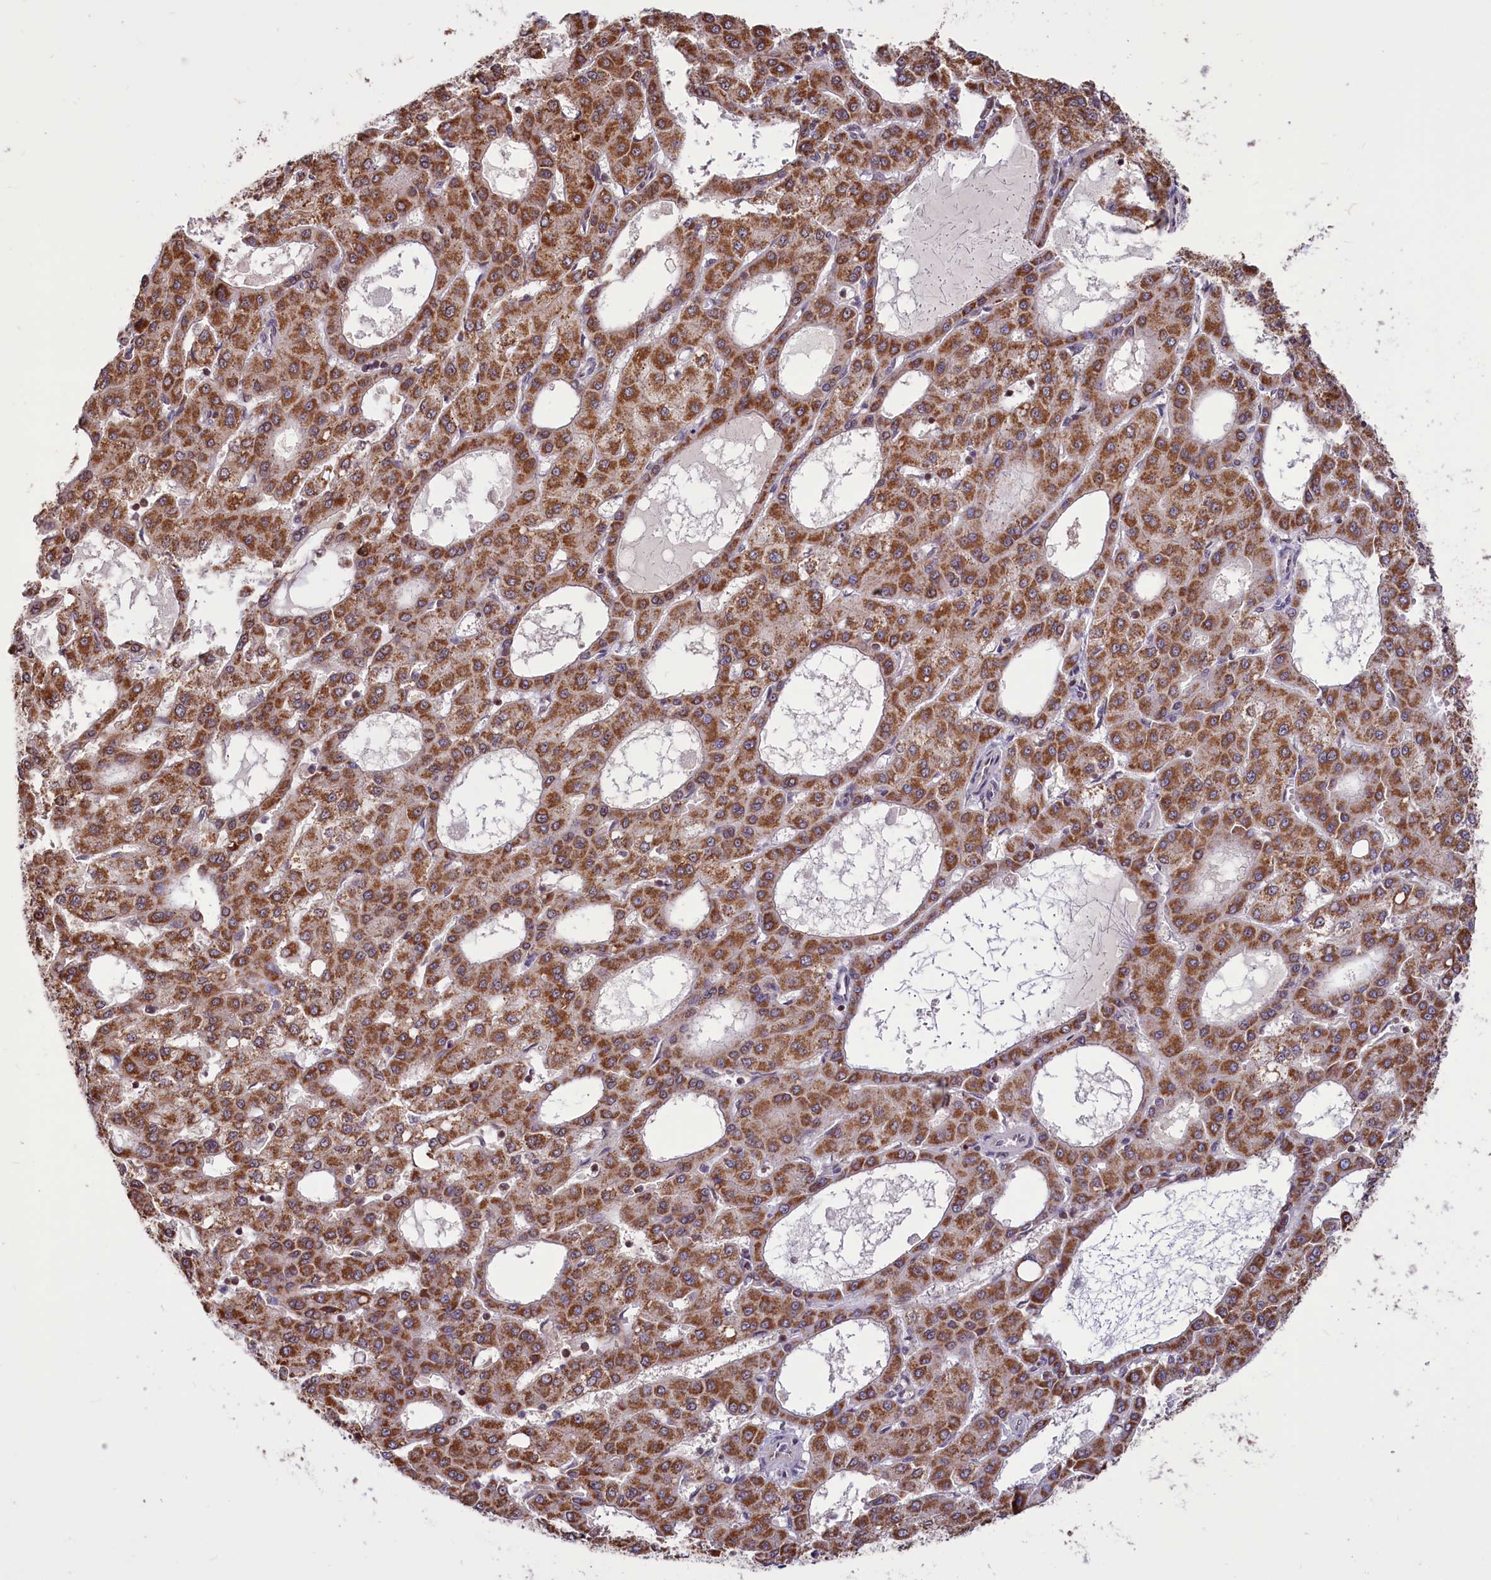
{"staining": {"intensity": "strong", "quantity": ">75%", "location": "cytoplasmic/membranous"}, "tissue": "liver cancer", "cell_type": "Tumor cells", "image_type": "cancer", "snomed": [{"axis": "morphology", "description": "Carcinoma, Hepatocellular, NOS"}, {"axis": "topography", "description": "Liver"}], "caption": "Immunohistochemical staining of hepatocellular carcinoma (liver) exhibits strong cytoplasmic/membranous protein positivity in about >75% of tumor cells.", "gene": "PHC3", "patient": {"sex": "male", "age": 47}}